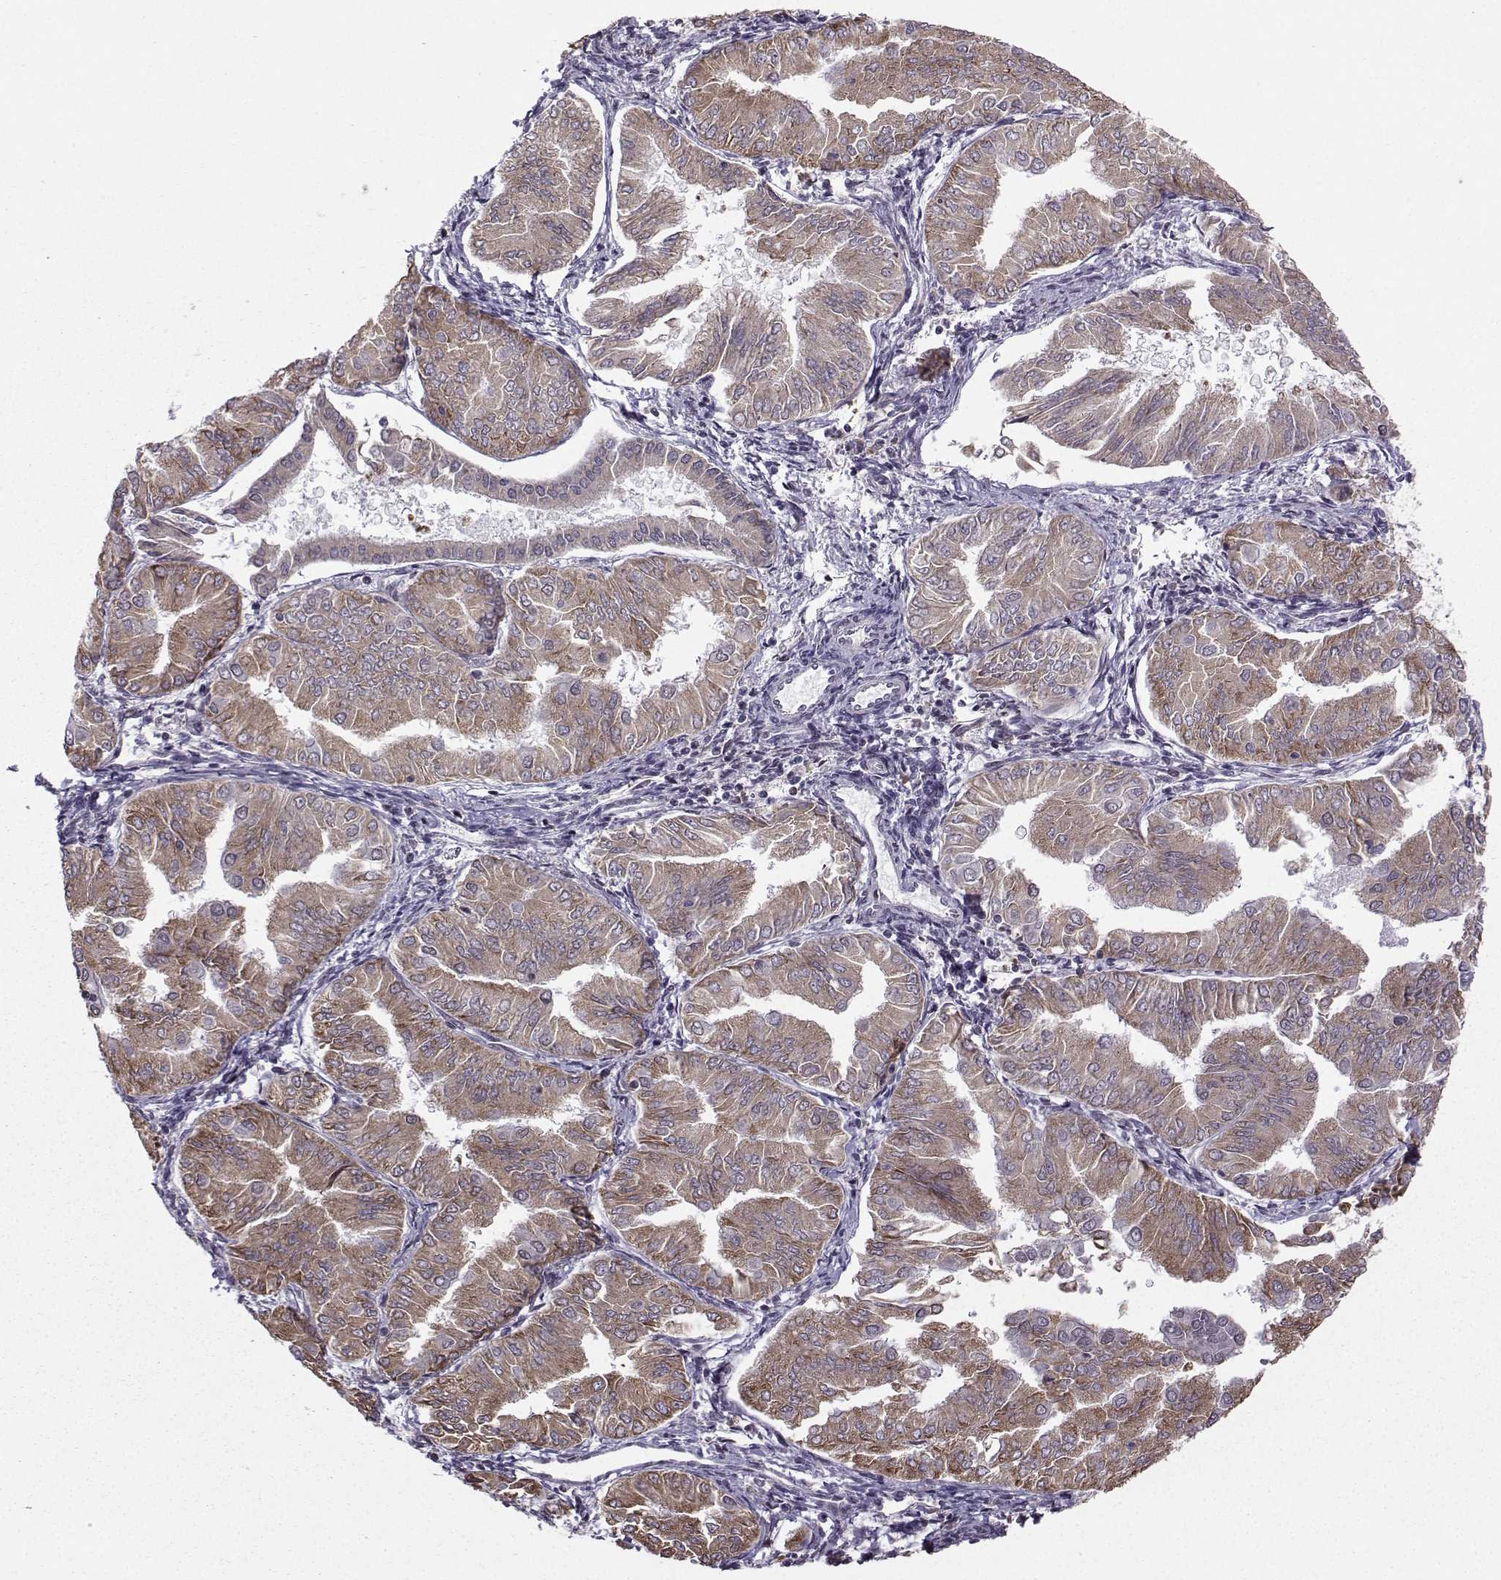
{"staining": {"intensity": "weak", "quantity": ">75%", "location": "cytoplasmic/membranous"}, "tissue": "endometrial cancer", "cell_type": "Tumor cells", "image_type": "cancer", "snomed": [{"axis": "morphology", "description": "Adenocarcinoma, NOS"}, {"axis": "topography", "description": "Endometrium"}], "caption": "Protein analysis of endometrial cancer tissue reveals weak cytoplasmic/membranous positivity in about >75% of tumor cells.", "gene": "EZH1", "patient": {"sex": "female", "age": 53}}